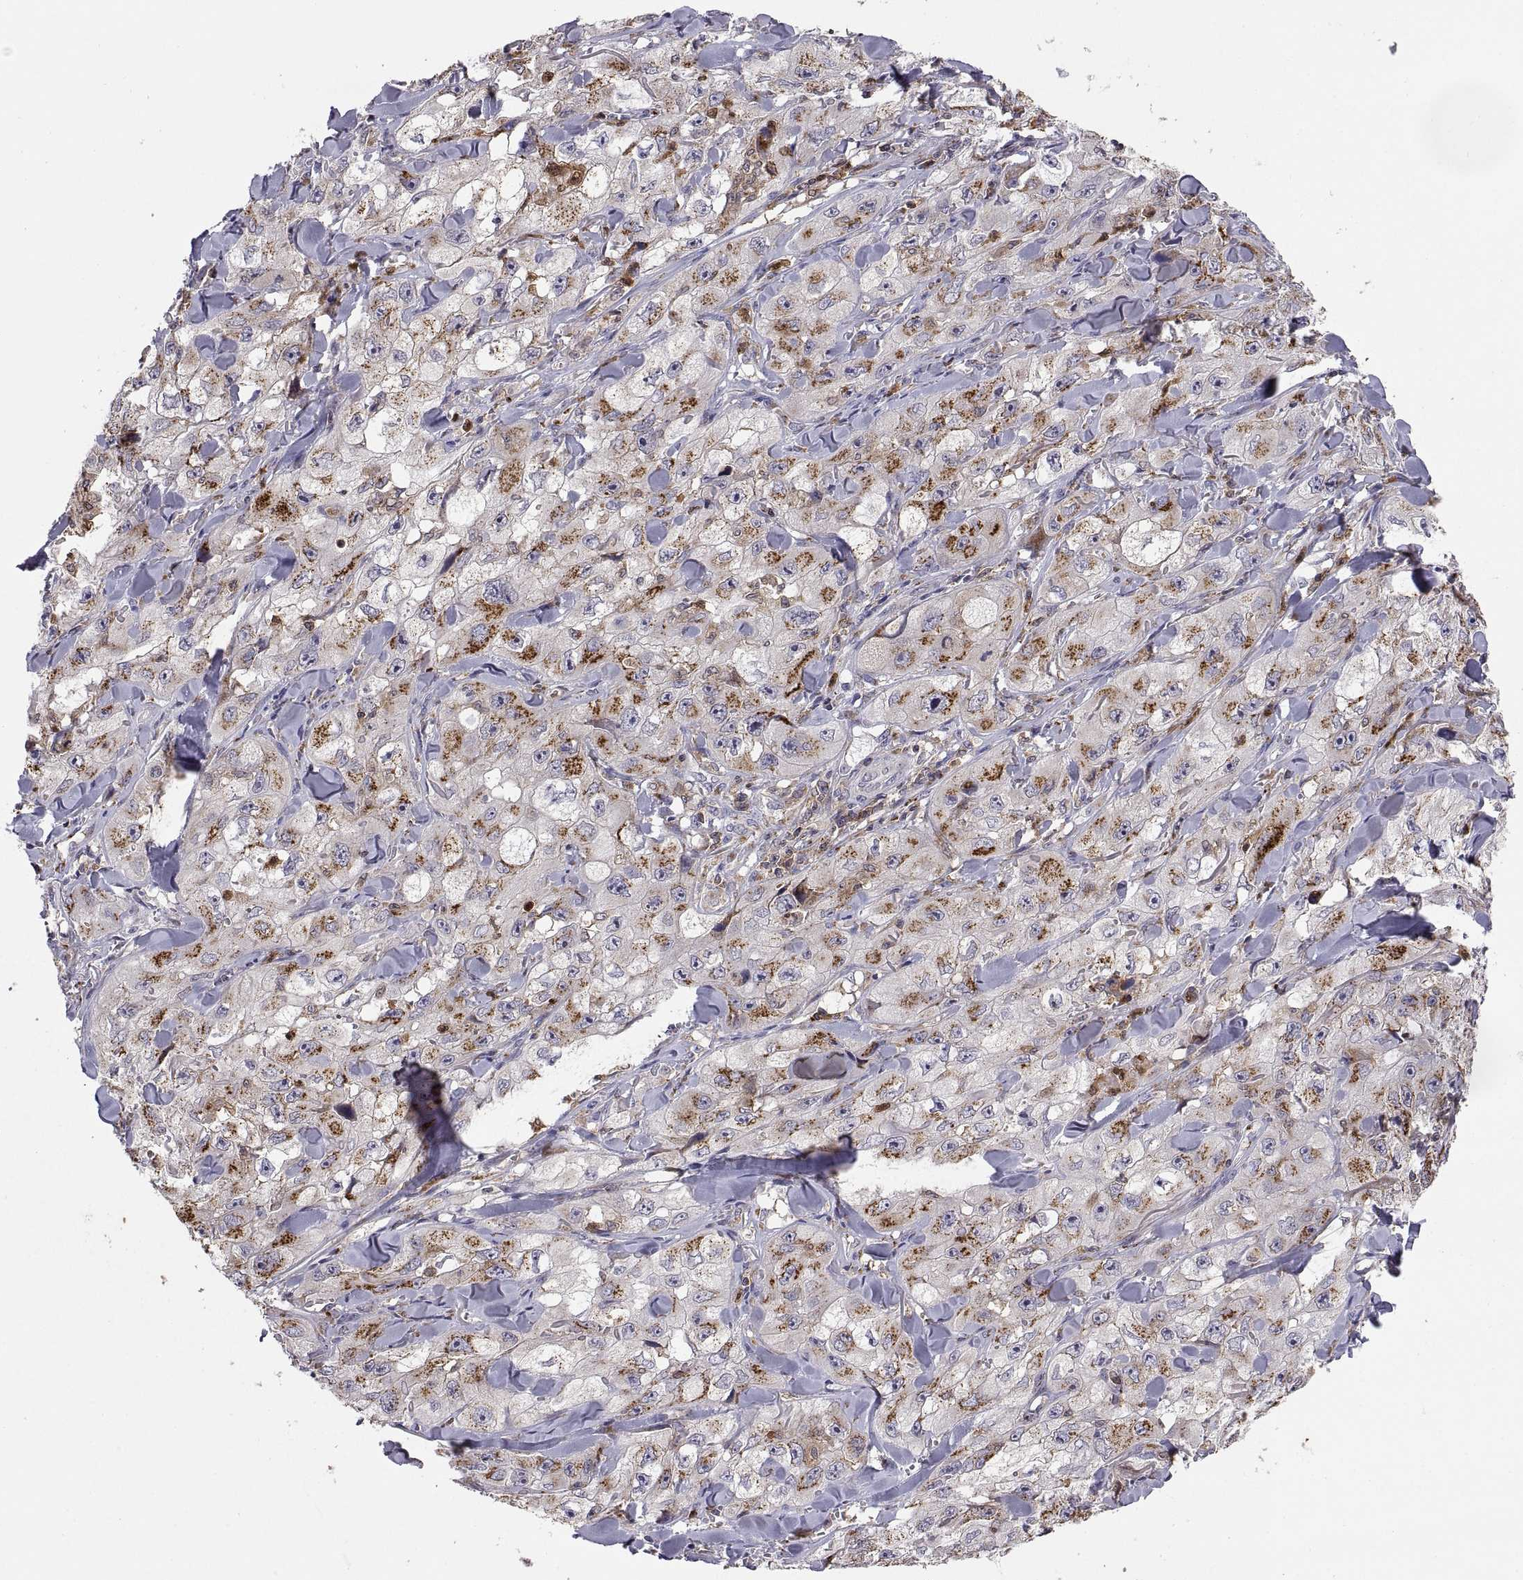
{"staining": {"intensity": "strong", "quantity": ">75%", "location": "cytoplasmic/membranous"}, "tissue": "skin cancer", "cell_type": "Tumor cells", "image_type": "cancer", "snomed": [{"axis": "morphology", "description": "Squamous cell carcinoma, NOS"}, {"axis": "topography", "description": "Skin"}, {"axis": "topography", "description": "Subcutis"}], "caption": "Protein expression analysis of squamous cell carcinoma (skin) shows strong cytoplasmic/membranous positivity in about >75% of tumor cells.", "gene": "ACAP1", "patient": {"sex": "male", "age": 73}}